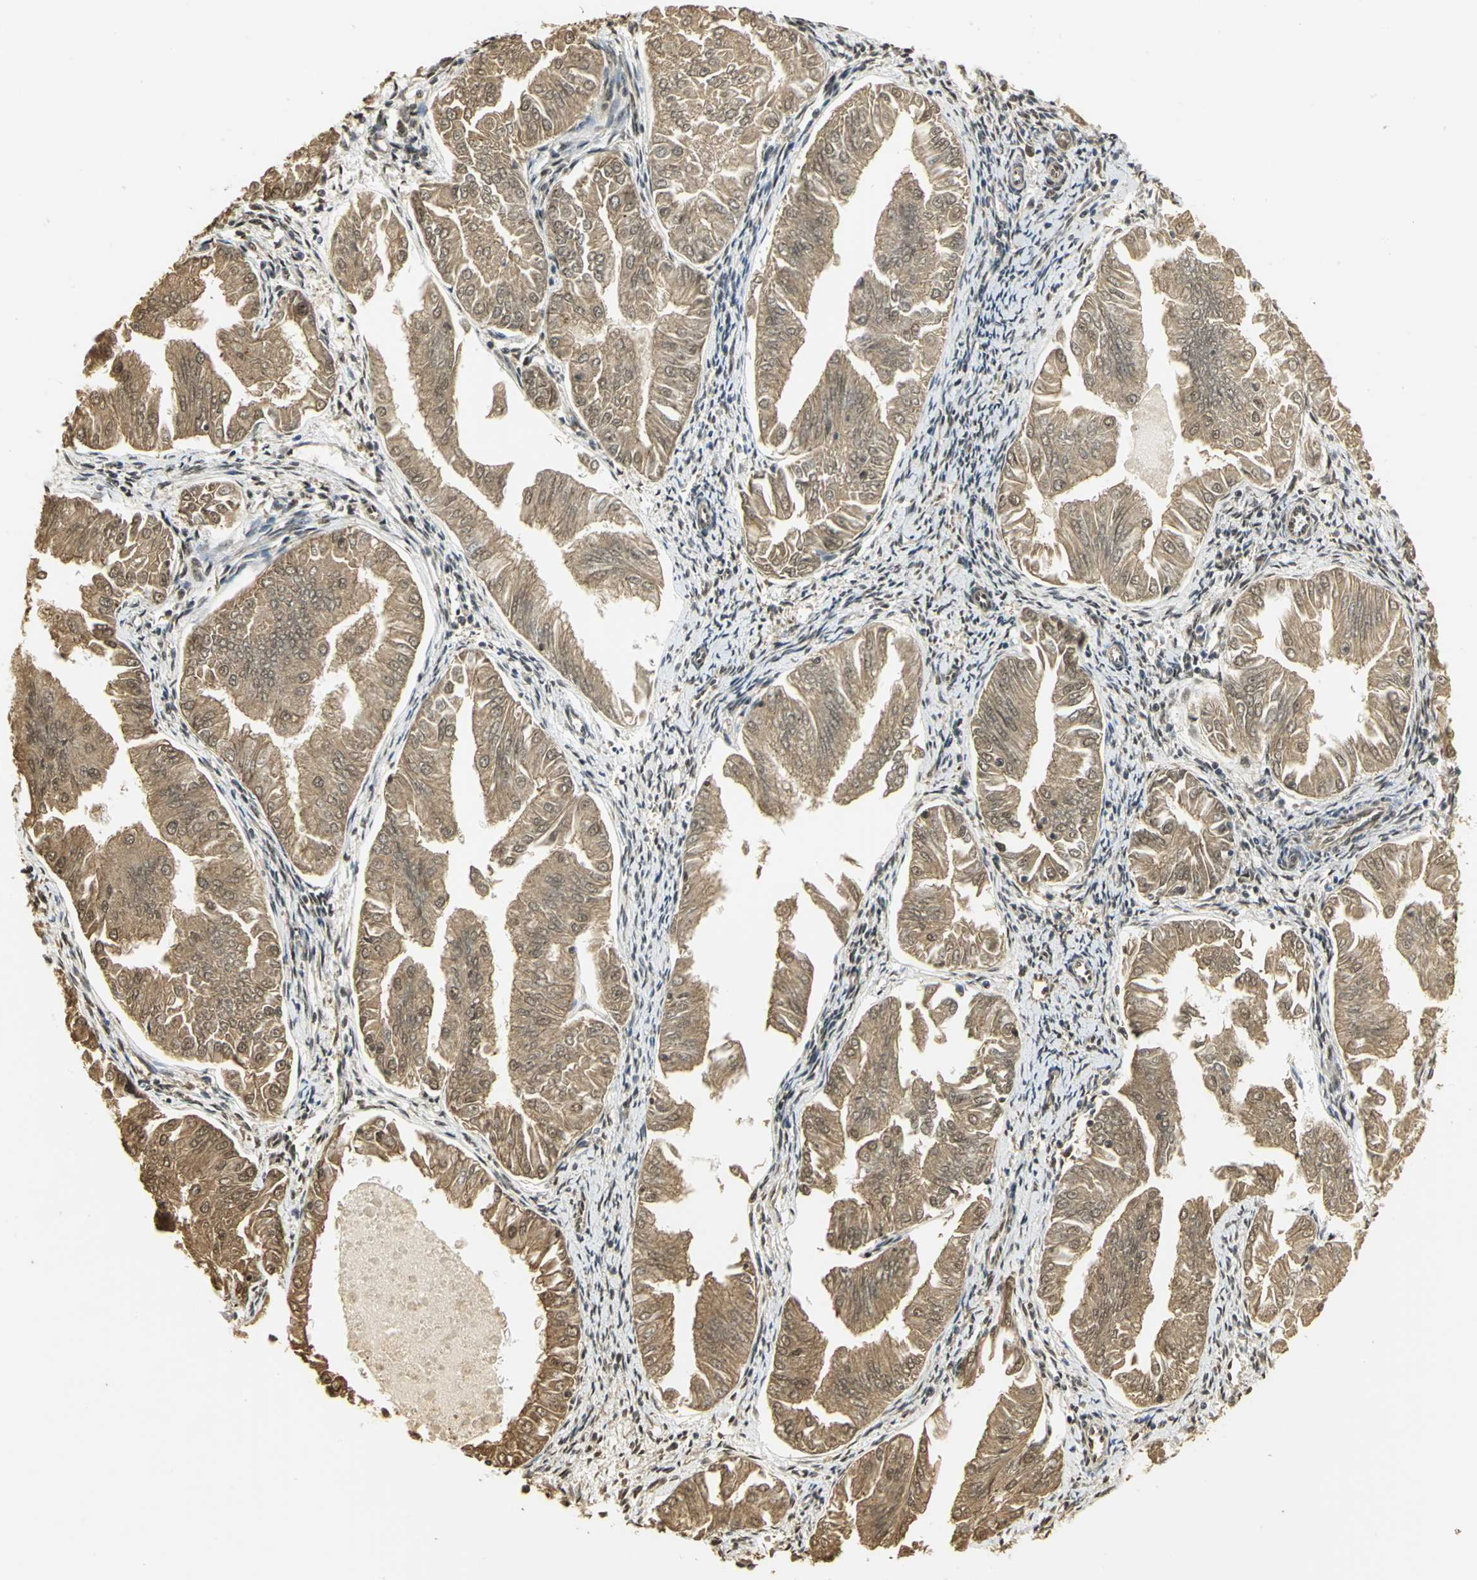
{"staining": {"intensity": "moderate", "quantity": ">75%", "location": "cytoplasmic/membranous,nuclear"}, "tissue": "endometrial cancer", "cell_type": "Tumor cells", "image_type": "cancer", "snomed": [{"axis": "morphology", "description": "Adenocarcinoma, NOS"}, {"axis": "topography", "description": "Endometrium"}], "caption": "Endometrial adenocarcinoma stained with DAB IHC shows medium levels of moderate cytoplasmic/membranous and nuclear expression in about >75% of tumor cells.", "gene": "SET", "patient": {"sex": "female", "age": 53}}